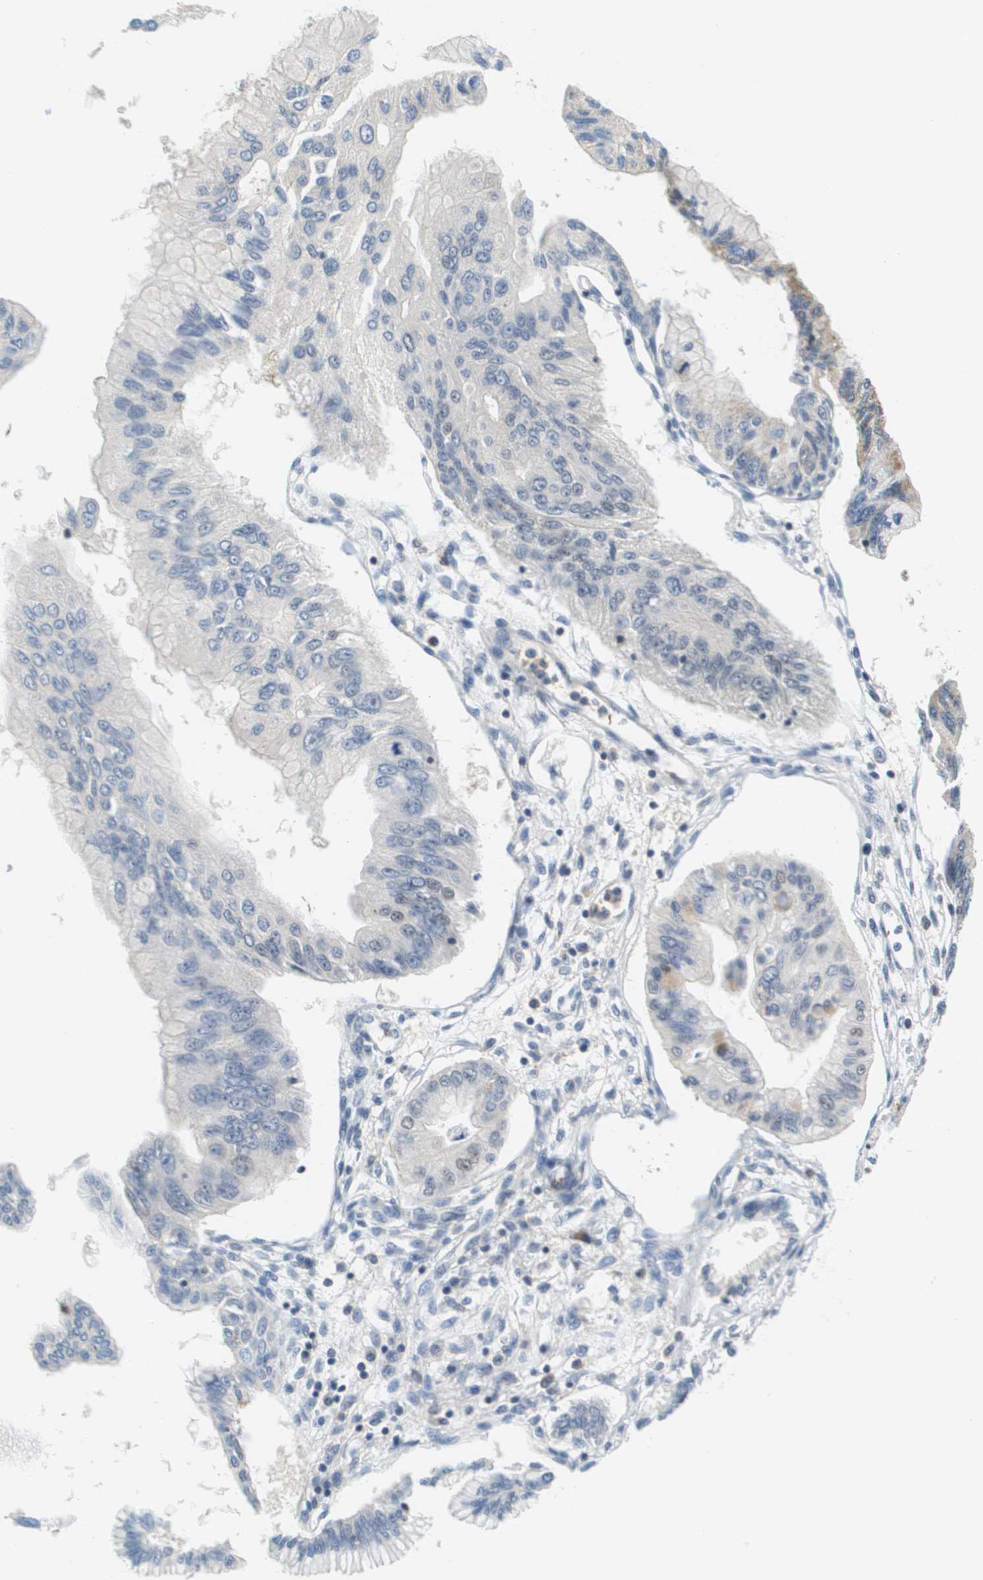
{"staining": {"intensity": "negative", "quantity": "none", "location": "none"}, "tissue": "pancreatic cancer", "cell_type": "Tumor cells", "image_type": "cancer", "snomed": [{"axis": "morphology", "description": "Adenocarcinoma, NOS"}, {"axis": "topography", "description": "Pancreas"}], "caption": "This is an immunohistochemistry (IHC) photomicrograph of adenocarcinoma (pancreatic). There is no staining in tumor cells.", "gene": "KCNQ5", "patient": {"sex": "female", "age": 77}}